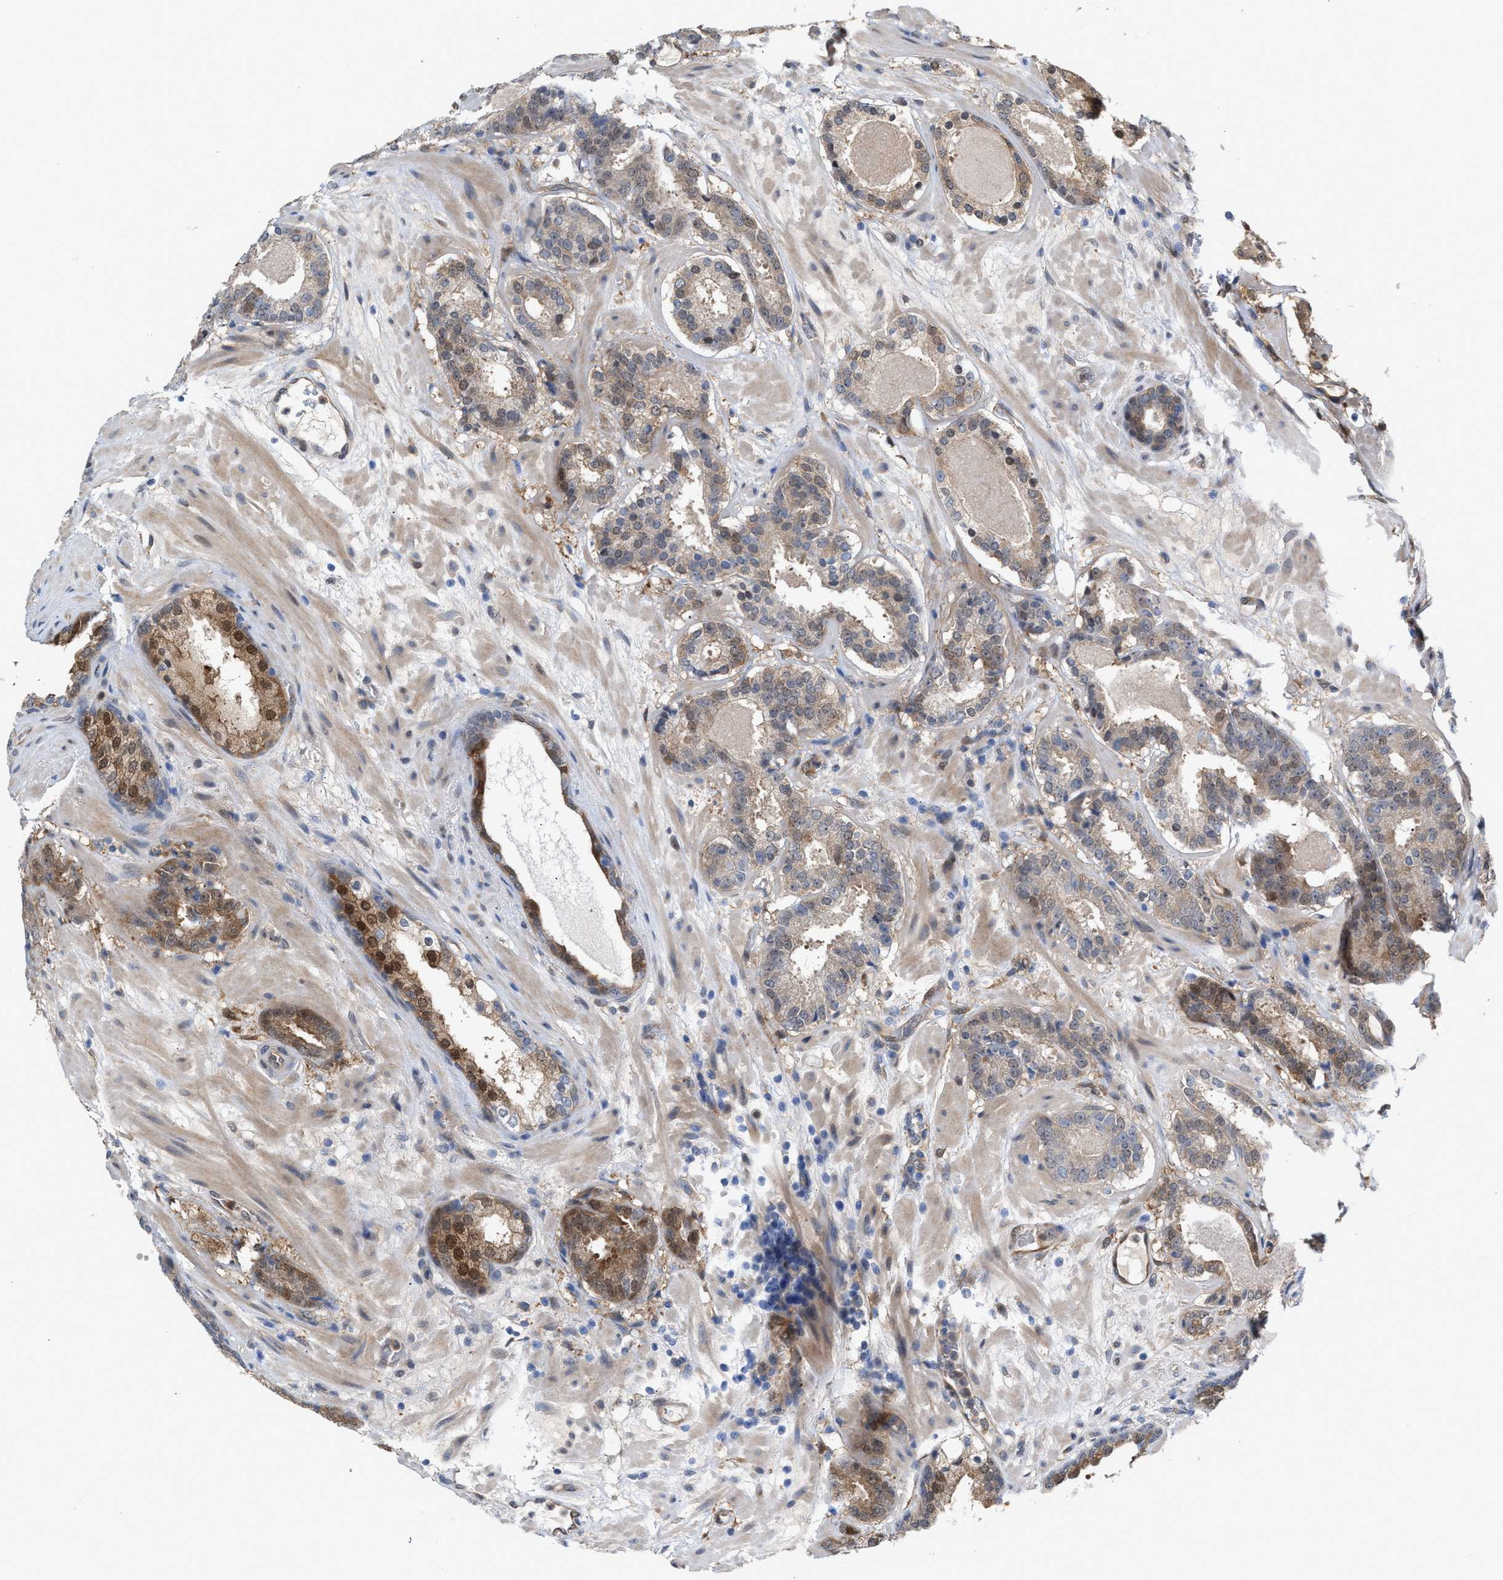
{"staining": {"intensity": "weak", "quantity": "<25%", "location": "cytoplasmic/membranous,nuclear"}, "tissue": "prostate cancer", "cell_type": "Tumor cells", "image_type": "cancer", "snomed": [{"axis": "morphology", "description": "Adenocarcinoma, Low grade"}, {"axis": "topography", "description": "Prostate"}], "caption": "This is a histopathology image of immunohistochemistry staining of prostate adenocarcinoma (low-grade), which shows no staining in tumor cells. (Immunohistochemistry, brightfield microscopy, high magnification).", "gene": "TP53I3", "patient": {"sex": "male", "age": 69}}